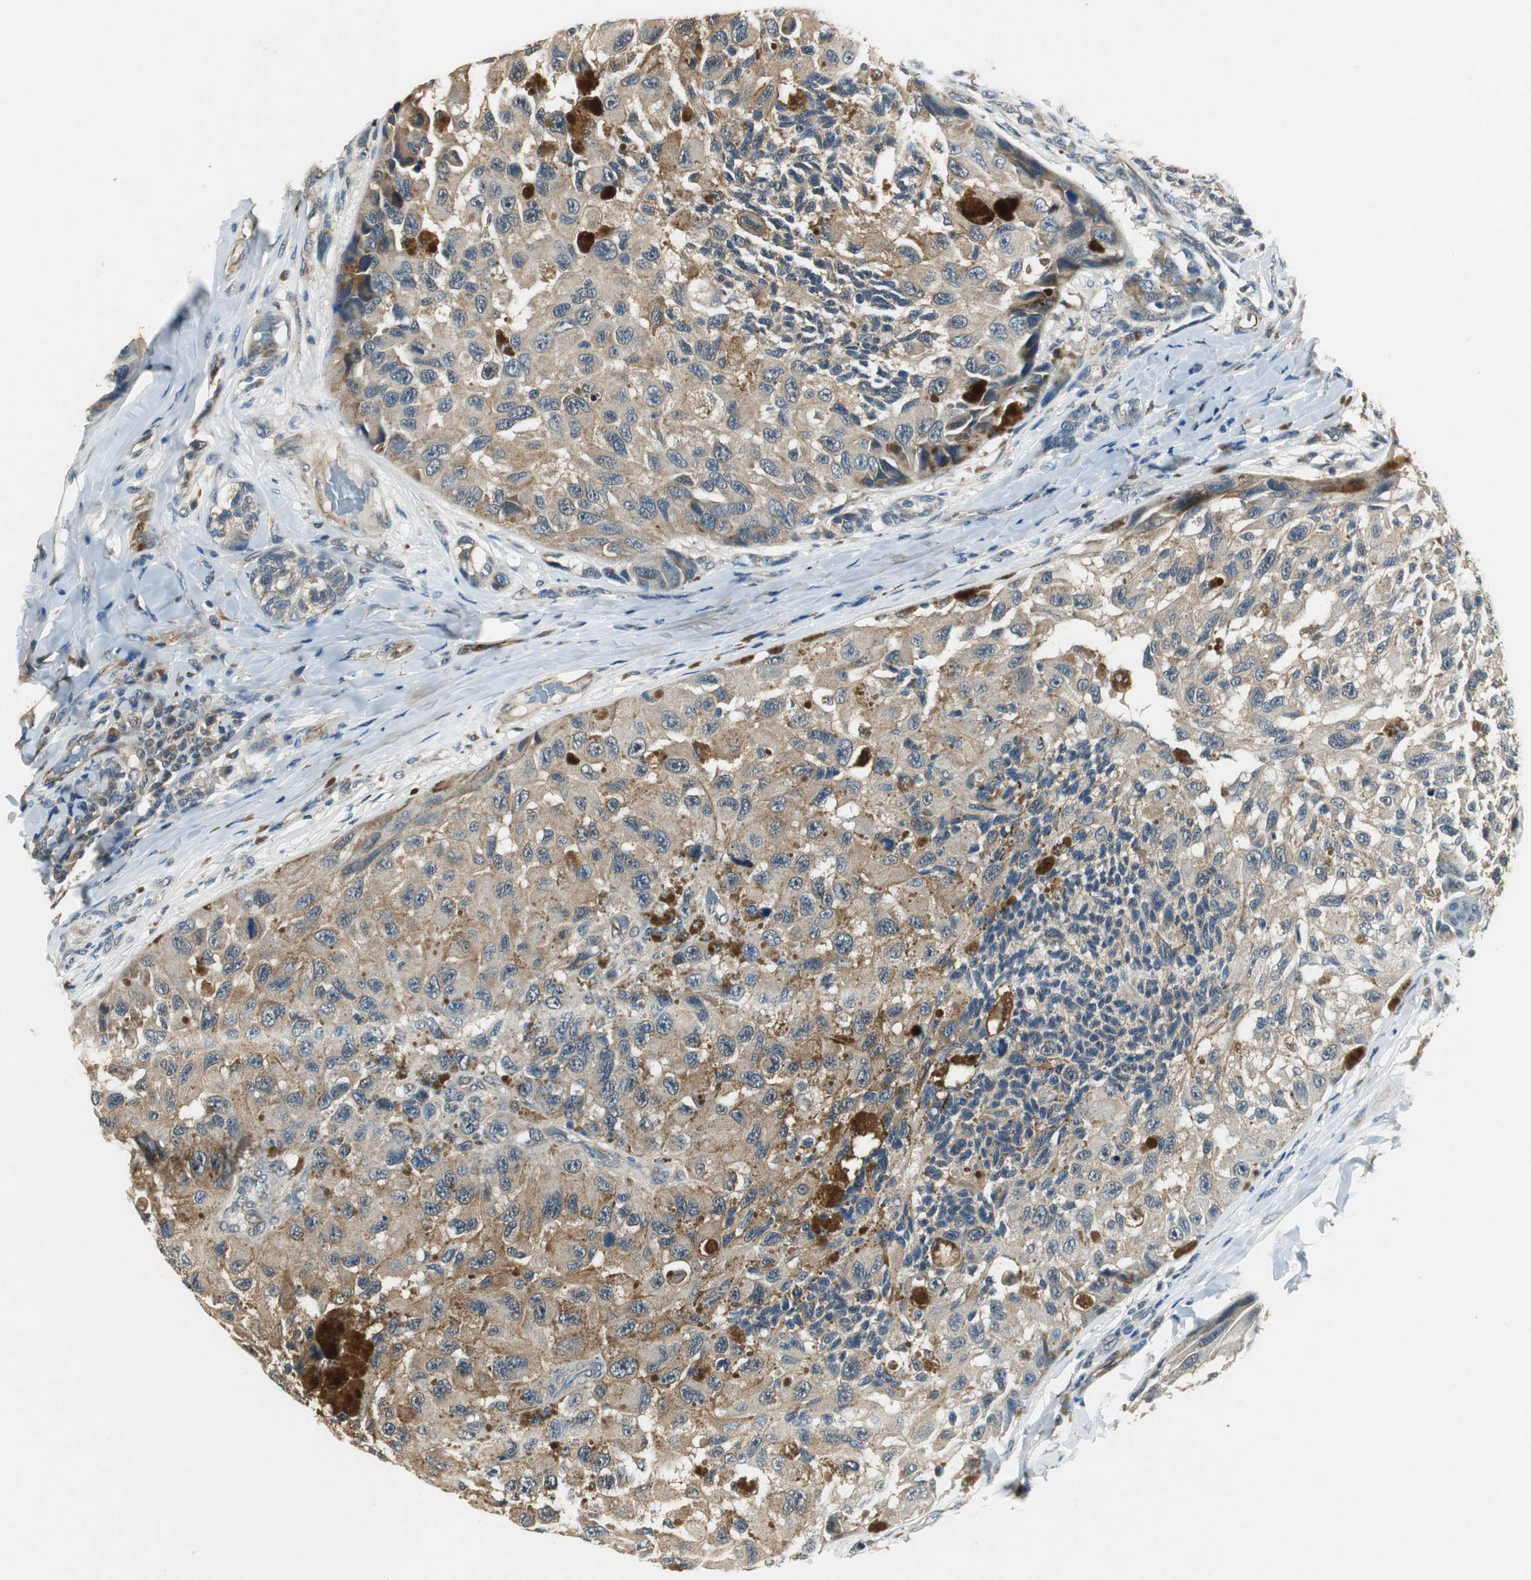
{"staining": {"intensity": "moderate", "quantity": ">75%", "location": "cytoplasmic/membranous"}, "tissue": "melanoma", "cell_type": "Tumor cells", "image_type": "cancer", "snomed": [{"axis": "morphology", "description": "Malignant melanoma, NOS"}, {"axis": "topography", "description": "Skin"}], "caption": "Immunohistochemical staining of malignant melanoma reveals moderate cytoplasmic/membranous protein staining in approximately >75% of tumor cells.", "gene": "PSMB4", "patient": {"sex": "female", "age": 73}}